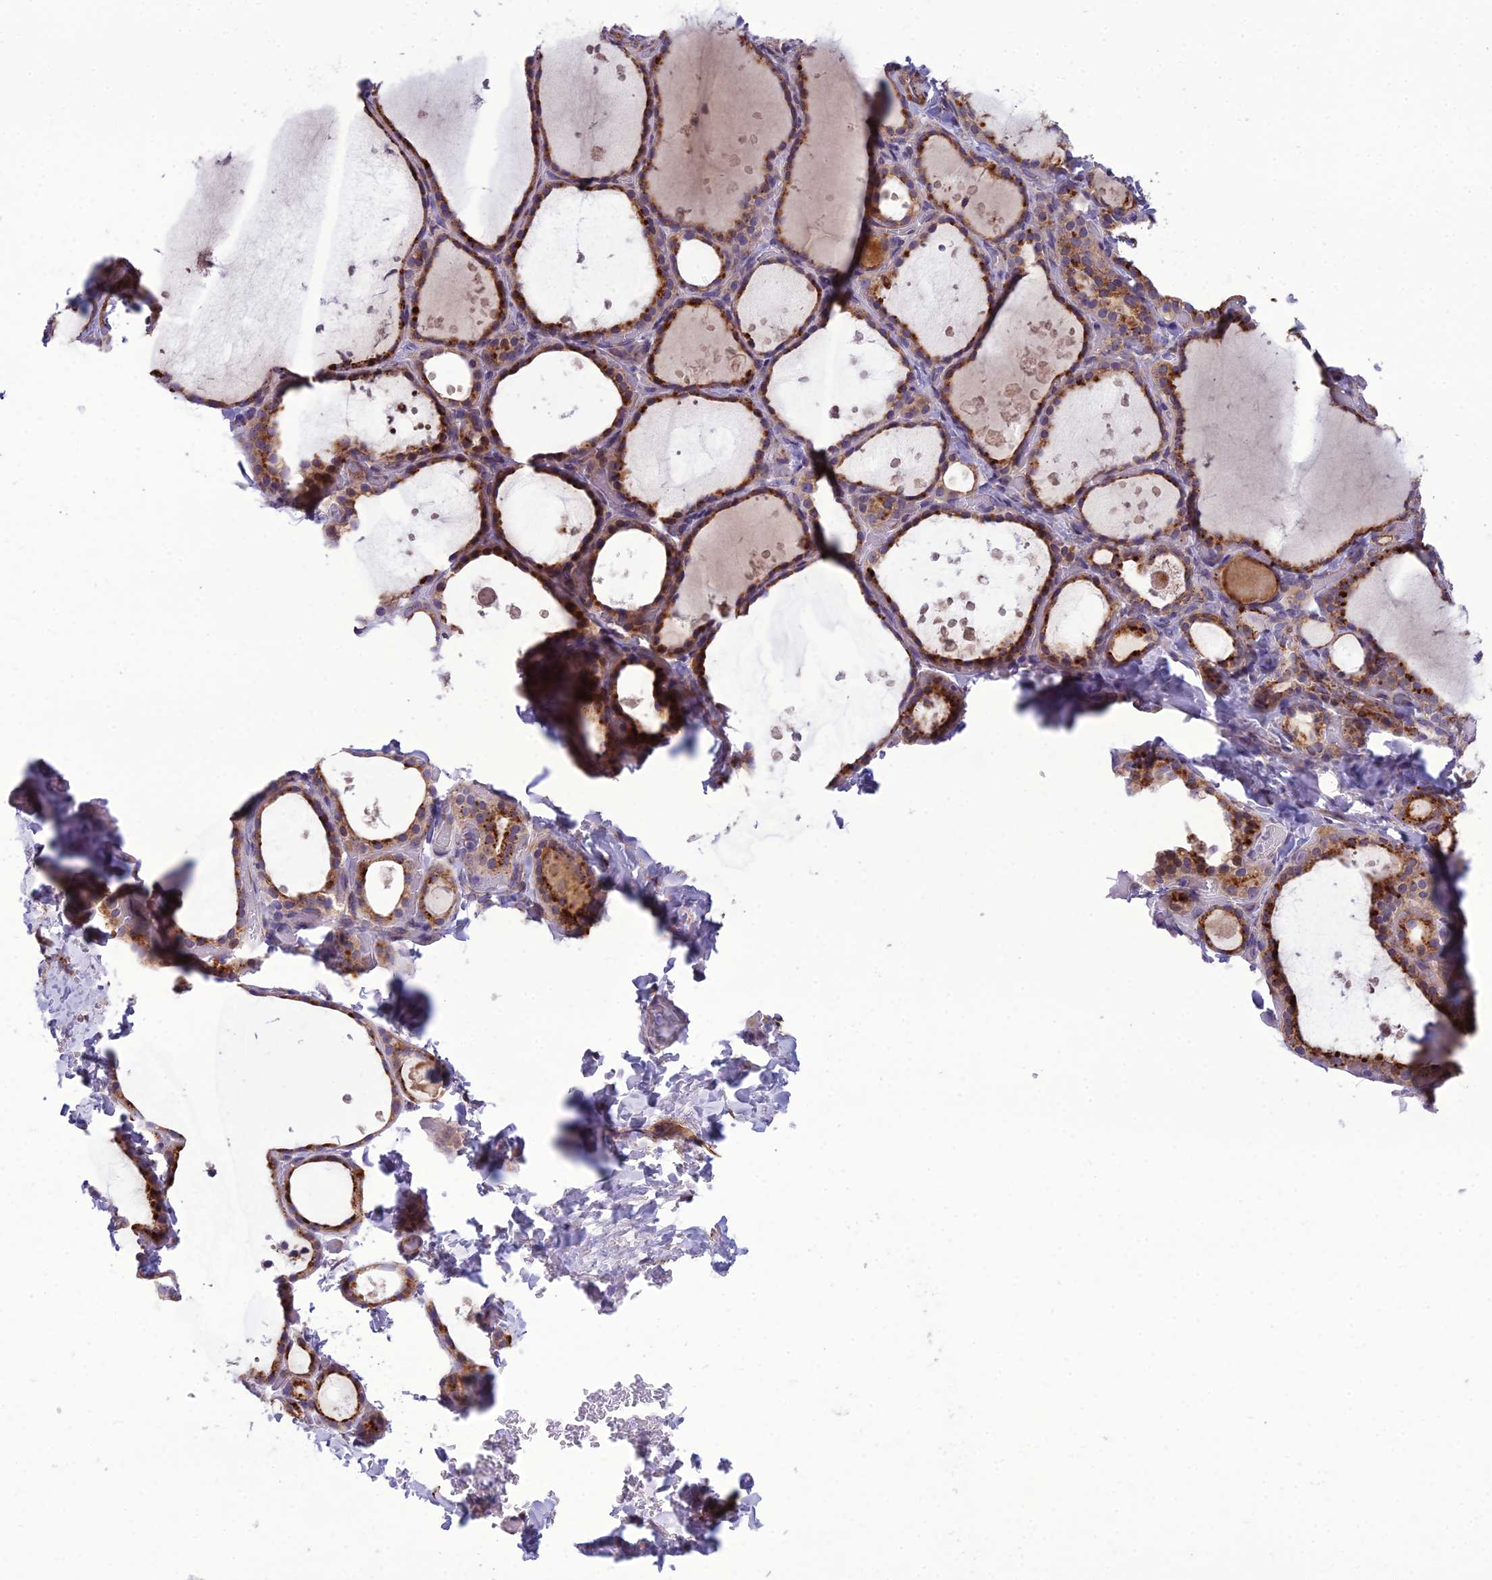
{"staining": {"intensity": "moderate", "quantity": ">75%", "location": "cytoplasmic/membranous"}, "tissue": "thyroid gland", "cell_type": "Glandular cells", "image_type": "normal", "snomed": [{"axis": "morphology", "description": "Normal tissue, NOS"}, {"axis": "topography", "description": "Thyroid gland"}], "caption": "Thyroid gland stained with a brown dye reveals moderate cytoplasmic/membranous positive staining in about >75% of glandular cells.", "gene": "NODAL", "patient": {"sex": "female", "age": 44}}